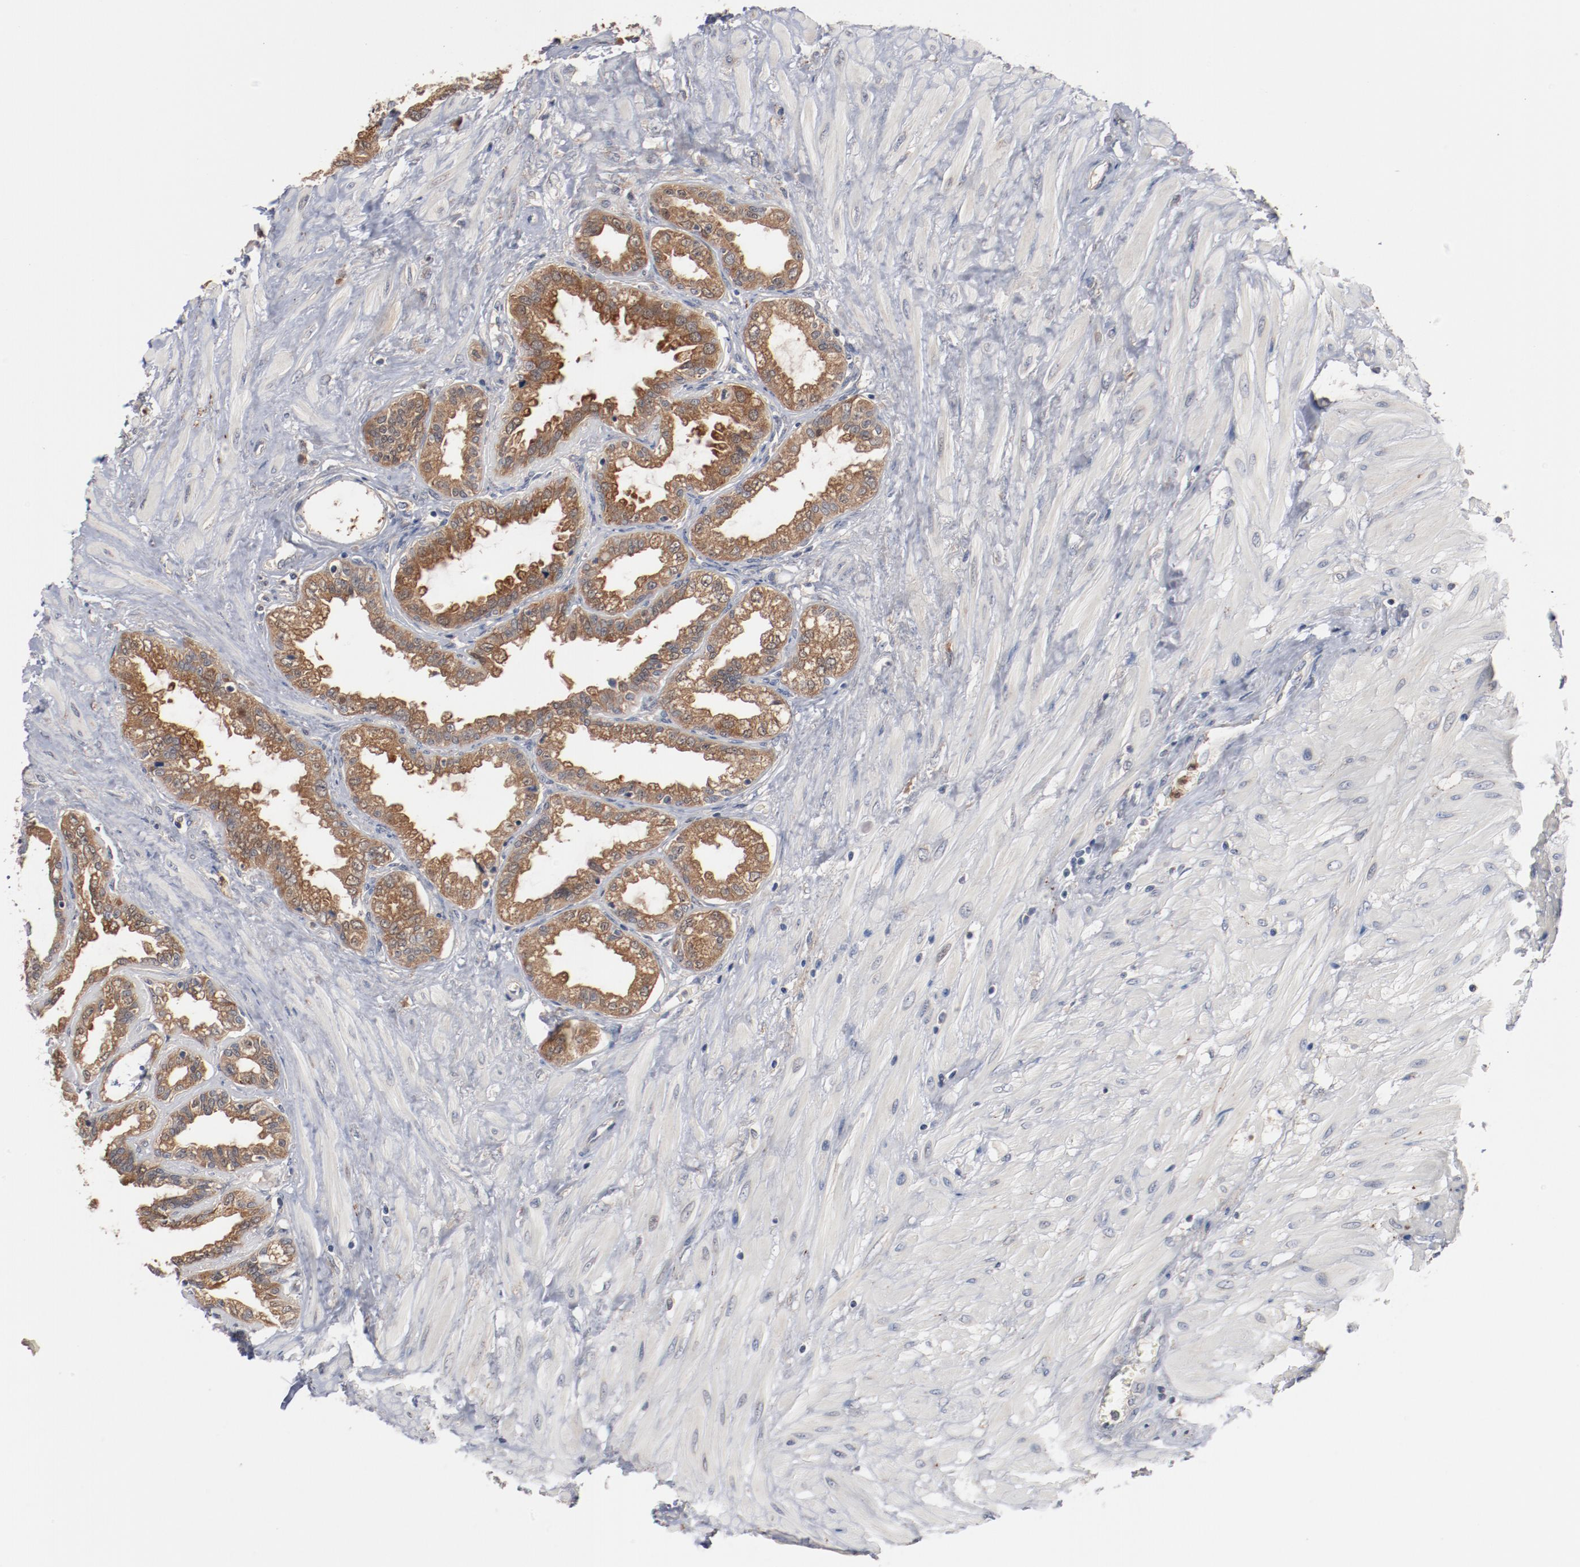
{"staining": {"intensity": "moderate", "quantity": ">75%", "location": "cytoplasmic/membranous"}, "tissue": "seminal vesicle", "cell_type": "Glandular cells", "image_type": "normal", "snomed": [{"axis": "morphology", "description": "Normal tissue, NOS"}, {"axis": "morphology", "description": "Inflammation, NOS"}, {"axis": "topography", "description": "Urinary bladder"}, {"axis": "topography", "description": "Prostate"}, {"axis": "topography", "description": "Seminal veicle"}], "caption": "Moderate cytoplasmic/membranous expression for a protein is seen in approximately >75% of glandular cells of unremarkable seminal vesicle using immunohistochemistry.", "gene": "RNASE11", "patient": {"sex": "male", "age": 82}}